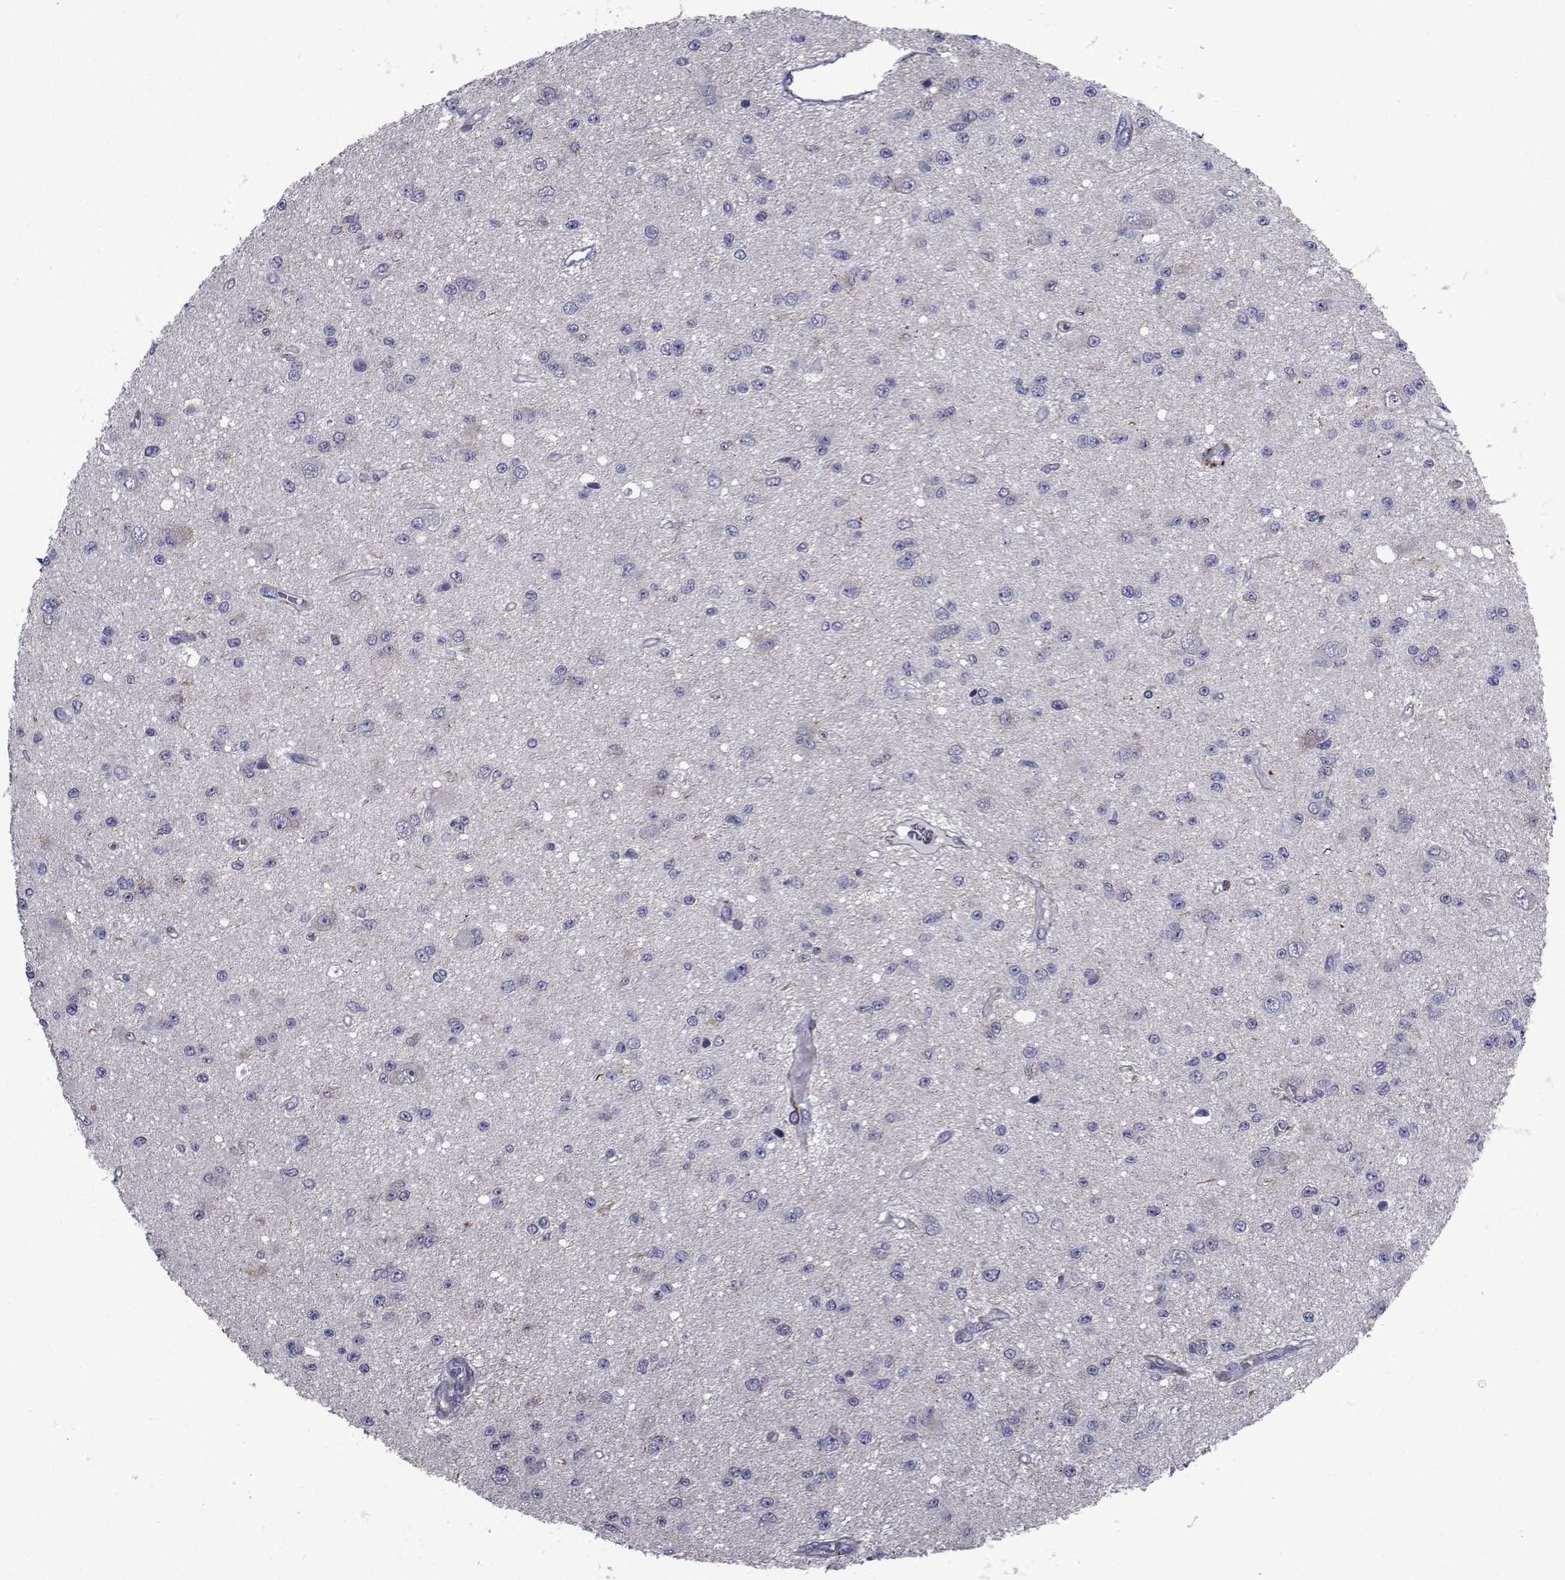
{"staining": {"intensity": "negative", "quantity": "none", "location": "none"}, "tissue": "glioma", "cell_type": "Tumor cells", "image_type": "cancer", "snomed": [{"axis": "morphology", "description": "Glioma, malignant, Low grade"}, {"axis": "topography", "description": "Brain"}], "caption": "Immunohistochemistry (IHC) histopathology image of human malignant glioma (low-grade) stained for a protein (brown), which exhibits no positivity in tumor cells.", "gene": "SEMA5B", "patient": {"sex": "female", "age": 45}}